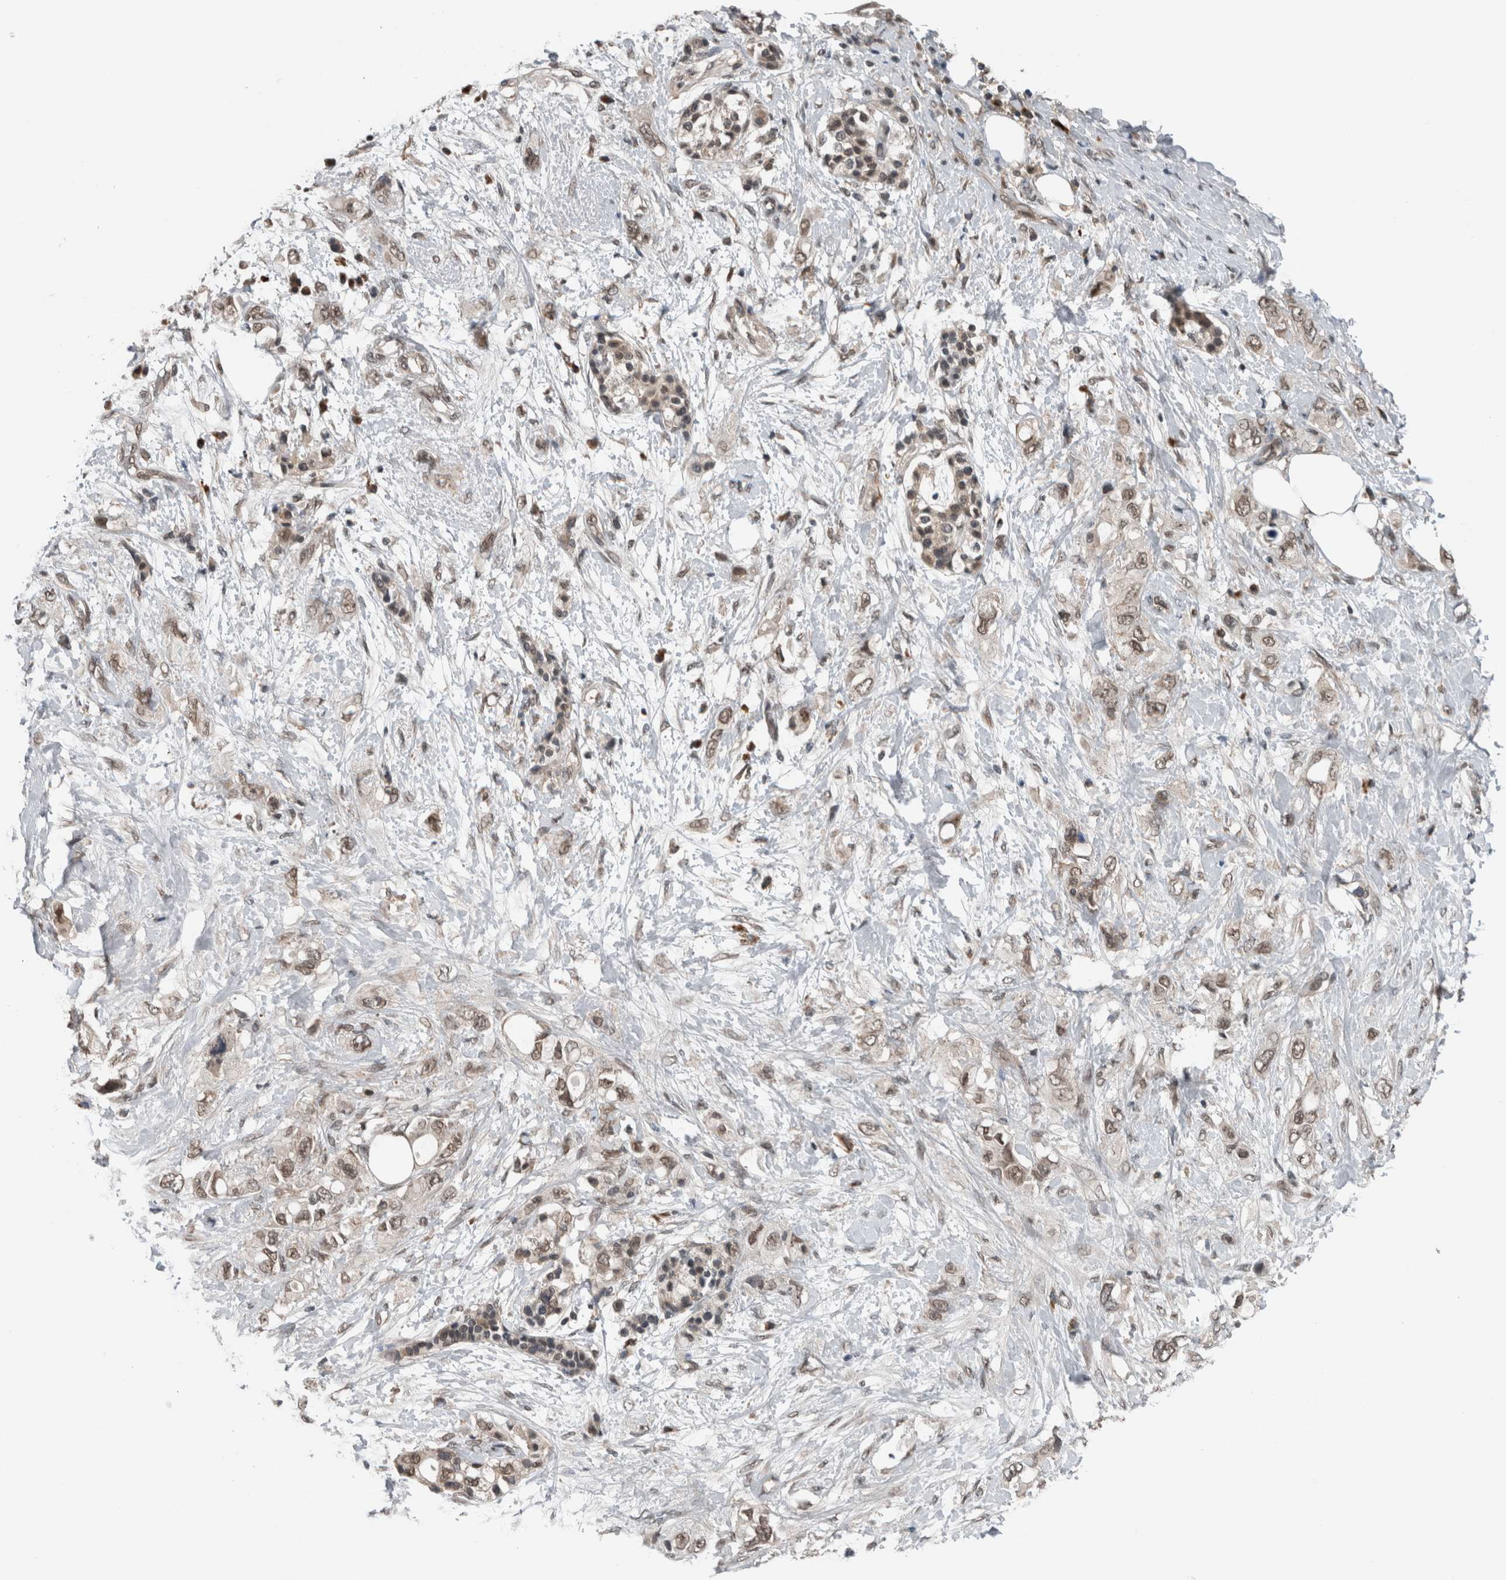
{"staining": {"intensity": "weak", "quantity": ">75%", "location": "cytoplasmic/membranous,nuclear"}, "tissue": "pancreatic cancer", "cell_type": "Tumor cells", "image_type": "cancer", "snomed": [{"axis": "morphology", "description": "Adenocarcinoma, NOS"}, {"axis": "topography", "description": "Pancreas"}], "caption": "Protein staining displays weak cytoplasmic/membranous and nuclear expression in approximately >75% of tumor cells in pancreatic adenocarcinoma.", "gene": "SPAG7", "patient": {"sex": "female", "age": 56}}